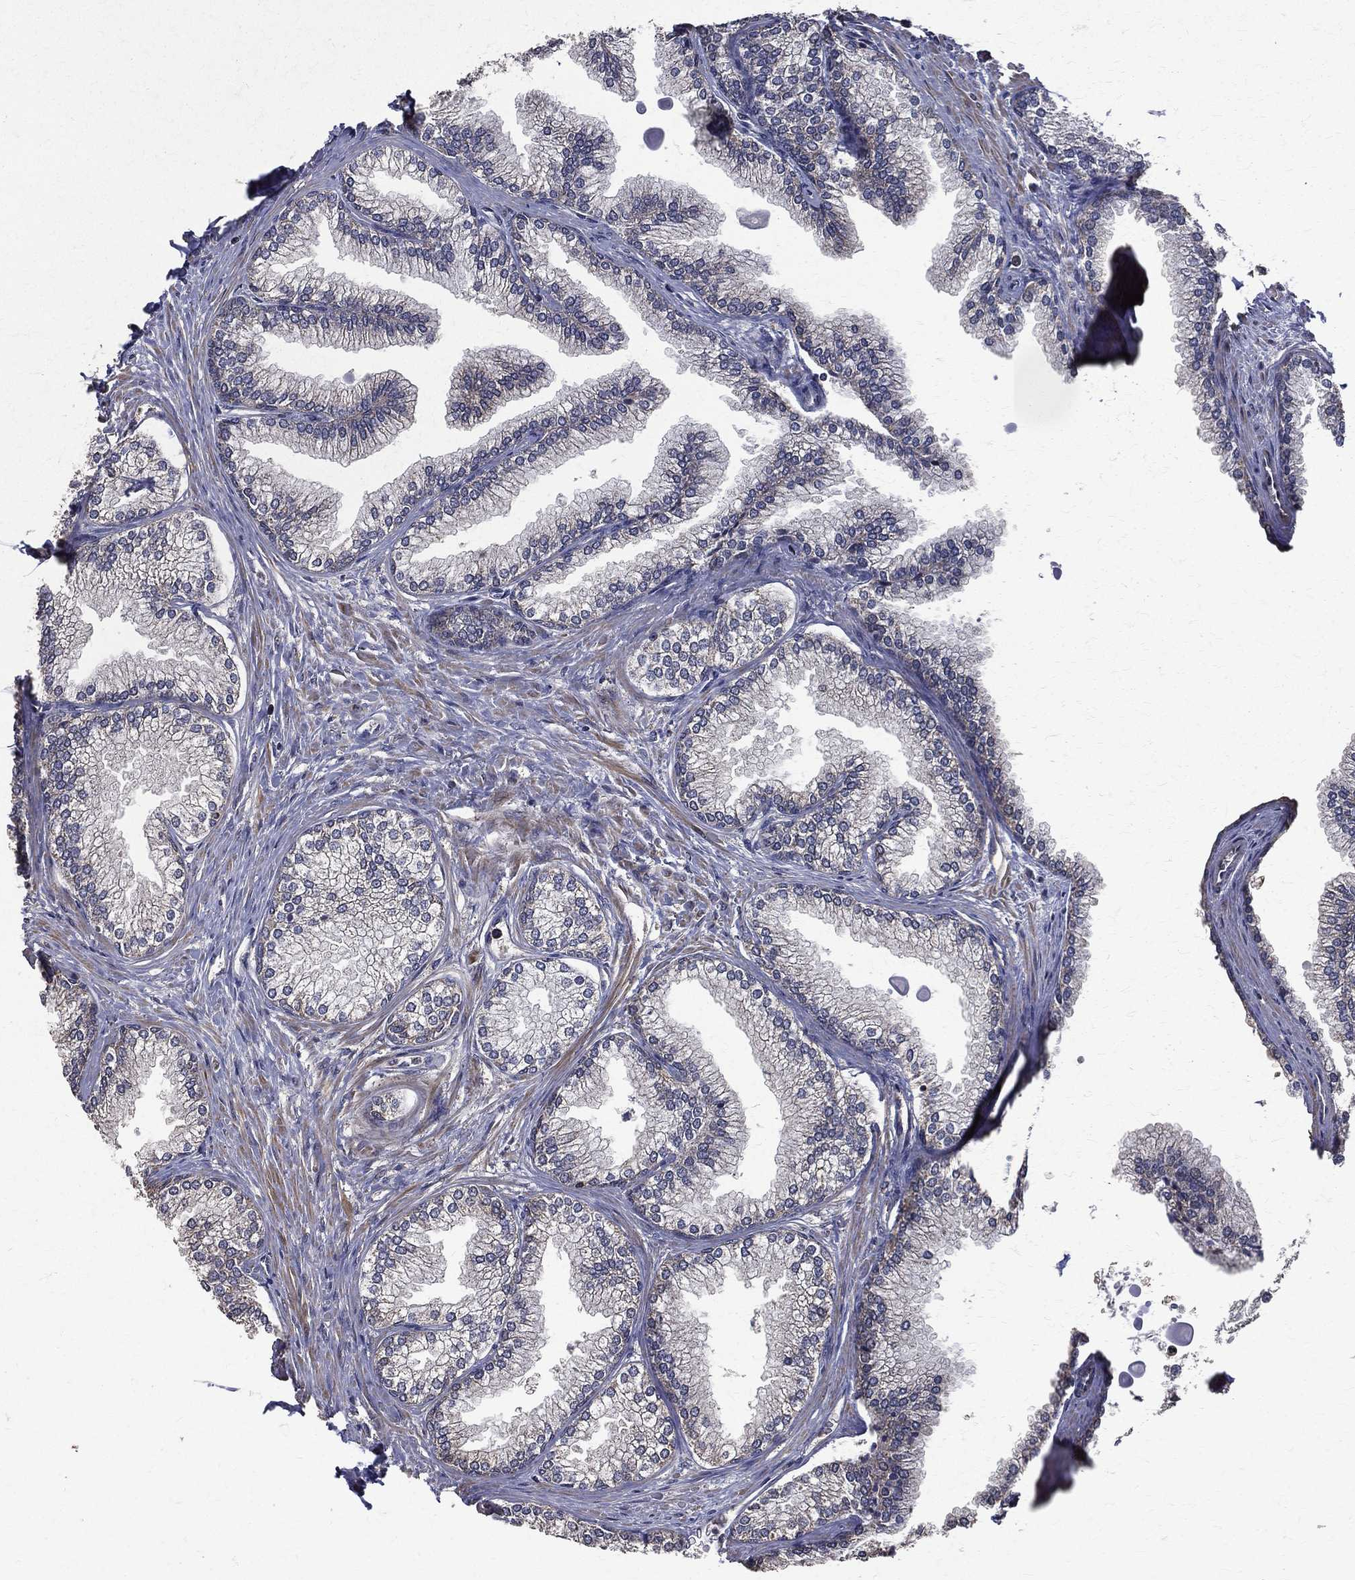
{"staining": {"intensity": "moderate", "quantity": "25%-75%", "location": "cytoplasmic/membranous"}, "tissue": "prostate", "cell_type": "Glandular cells", "image_type": "normal", "snomed": [{"axis": "morphology", "description": "Normal tissue, NOS"}, {"axis": "topography", "description": "Prostate"}], "caption": "A histopathology image showing moderate cytoplasmic/membranous positivity in about 25%-75% of glandular cells in unremarkable prostate, as visualized by brown immunohistochemical staining.", "gene": "RPGR", "patient": {"sex": "male", "age": 72}}